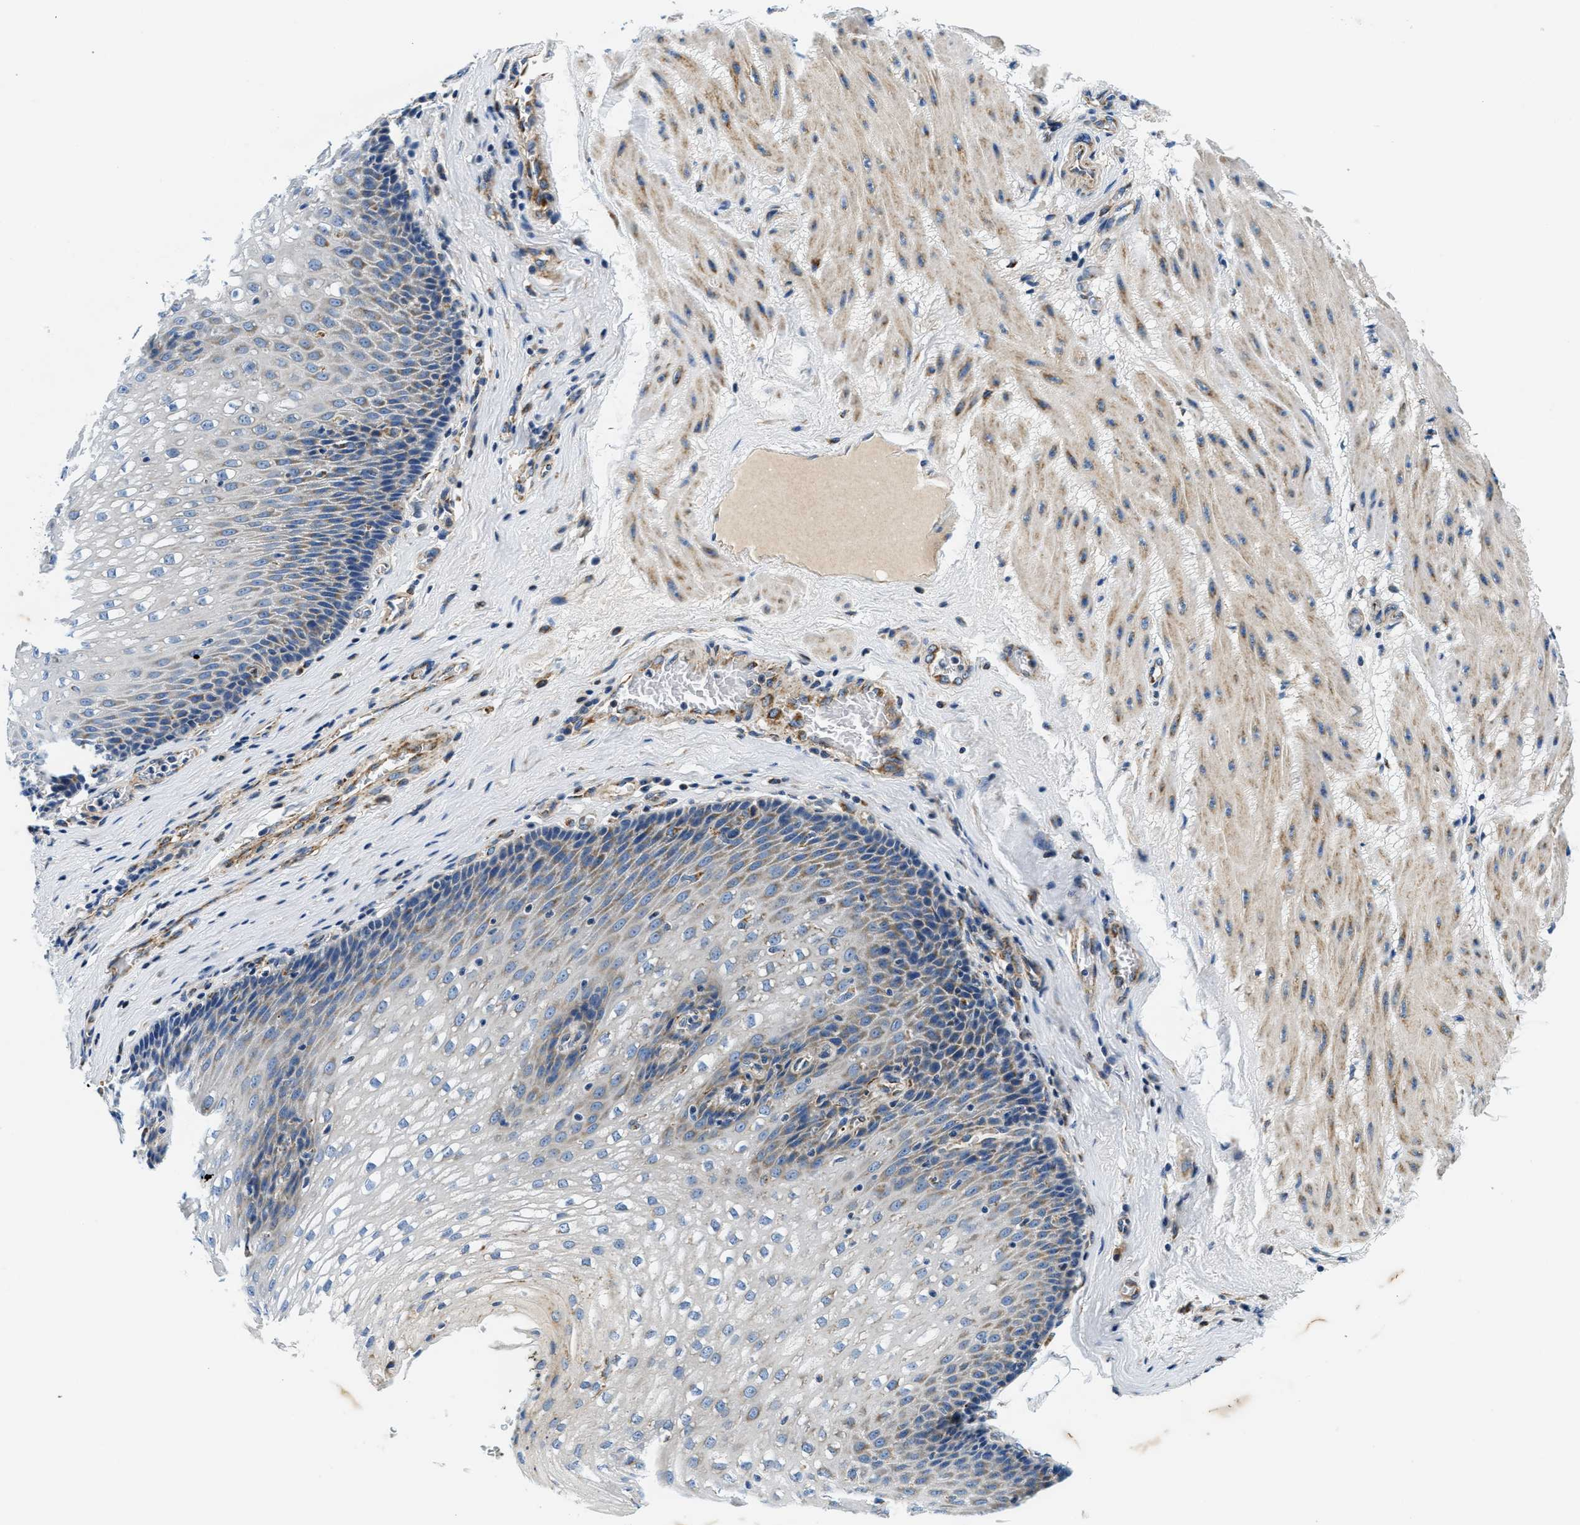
{"staining": {"intensity": "moderate", "quantity": "<25%", "location": "cytoplasmic/membranous"}, "tissue": "esophagus", "cell_type": "Squamous epithelial cells", "image_type": "normal", "snomed": [{"axis": "morphology", "description": "Normal tissue, NOS"}, {"axis": "topography", "description": "Esophagus"}], "caption": "About <25% of squamous epithelial cells in normal human esophagus exhibit moderate cytoplasmic/membranous protein expression as visualized by brown immunohistochemical staining.", "gene": "SAMD4B", "patient": {"sex": "male", "age": 48}}